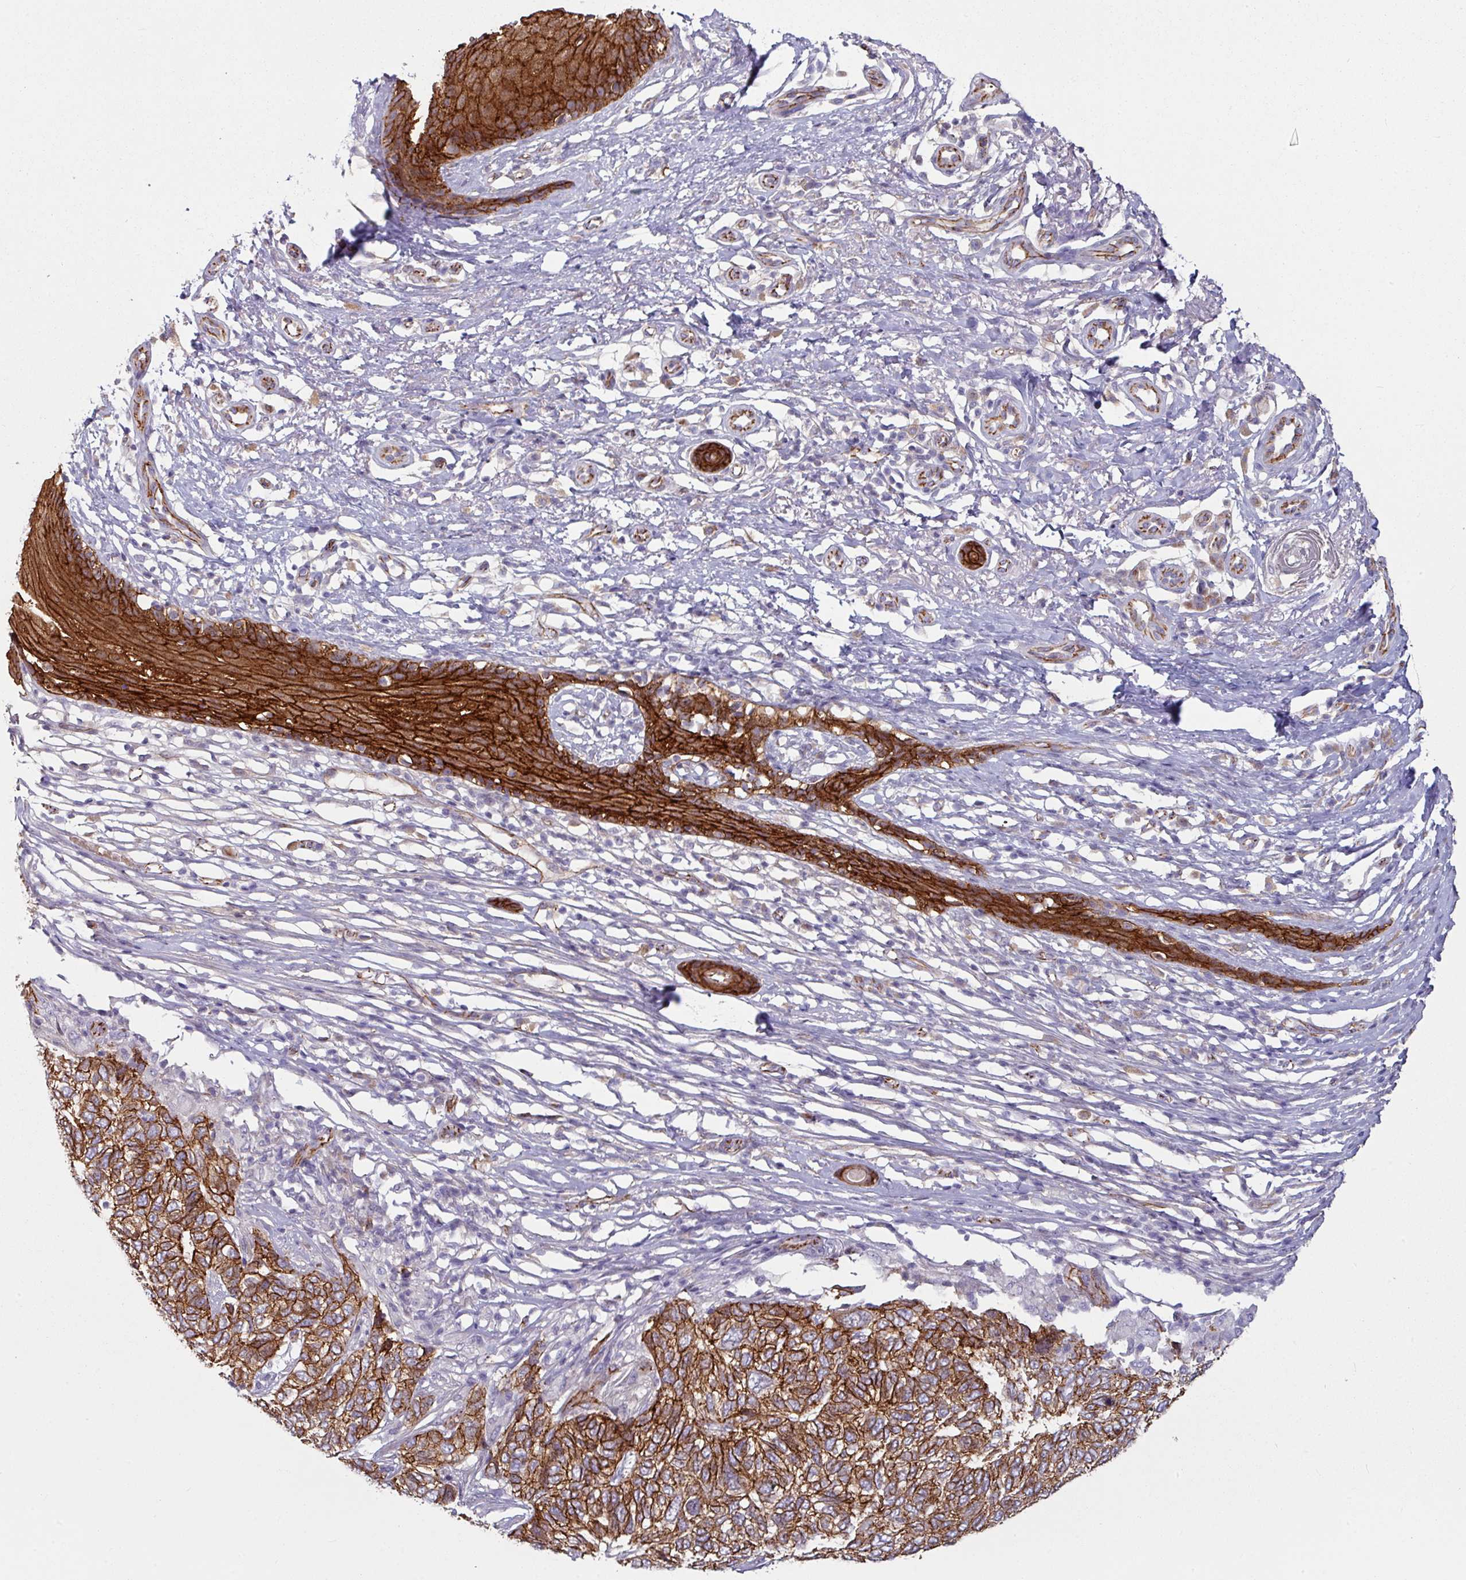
{"staining": {"intensity": "strong", "quantity": ">75%", "location": "cytoplasmic/membranous"}, "tissue": "skin cancer", "cell_type": "Tumor cells", "image_type": "cancer", "snomed": [{"axis": "morphology", "description": "Basal cell carcinoma"}, {"axis": "topography", "description": "Skin"}], "caption": "Immunohistochemical staining of skin cancer (basal cell carcinoma) exhibits strong cytoplasmic/membranous protein expression in approximately >75% of tumor cells.", "gene": "JUP", "patient": {"sex": "female", "age": 65}}